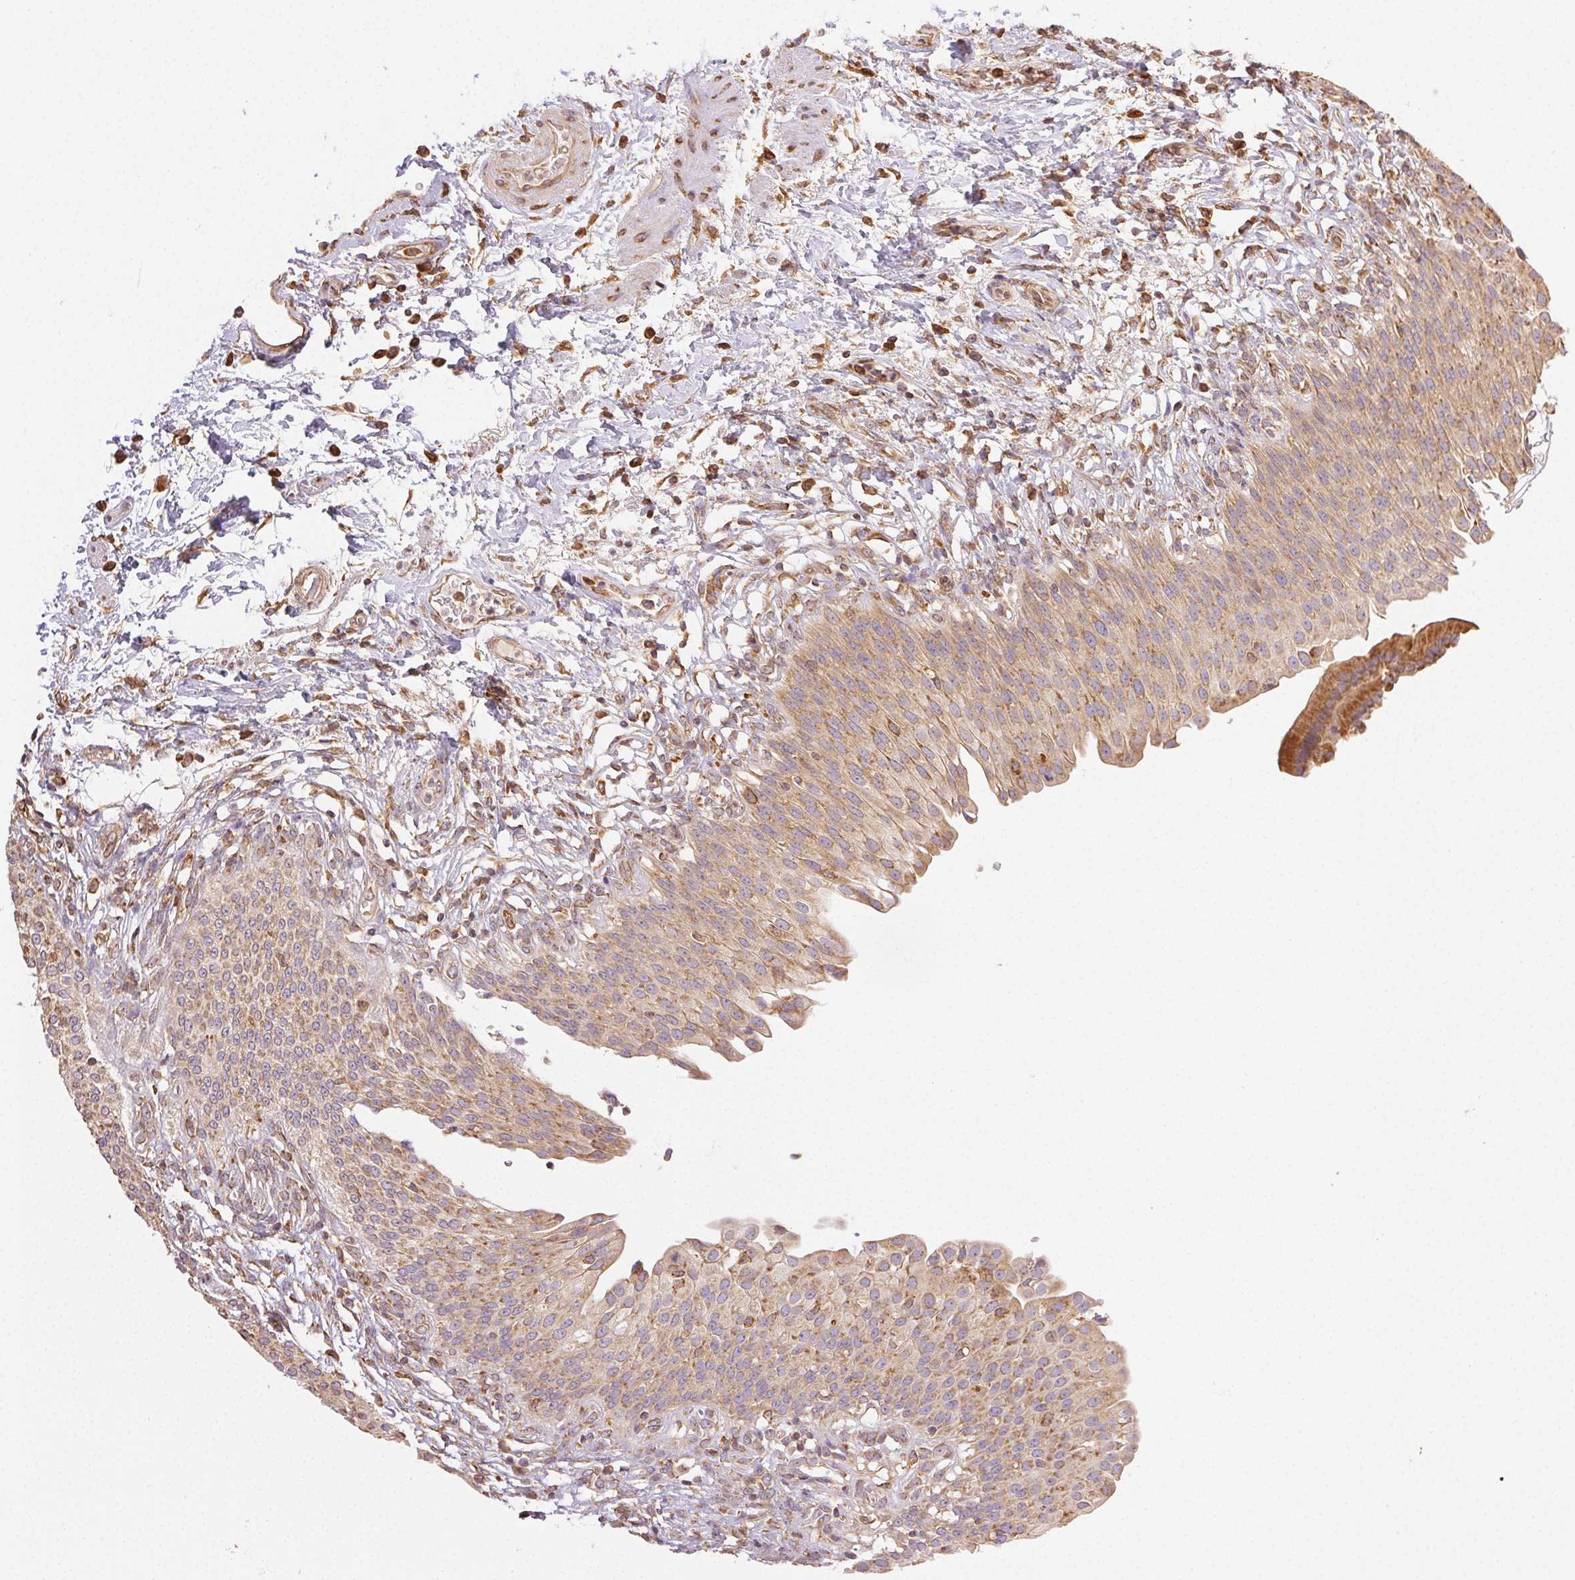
{"staining": {"intensity": "moderate", "quantity": ">75%", "location": "cytoplasmic/membranous"}, "tissue": "urinary bladder", "cell_type": "Urothelial cells", "image_type": "normal", "snomed": [{"axis": "morphology", "description": "Normal tissue, NOS"}, {"axis": "topography", "description": "Urinary bladder"}, {"axis": "topography", "description": "Peripheral nerve tissue"}], "caption": "IHC micrograph of unremarkable urinary bladder stained for a protein (brown), which demonstrates medium levels of moderate cytoplasmic/membranous positivity in about >75% of urothelial cells.", "gene": "ENTREP1", "patient": {"sex": "female", "age": 60}}